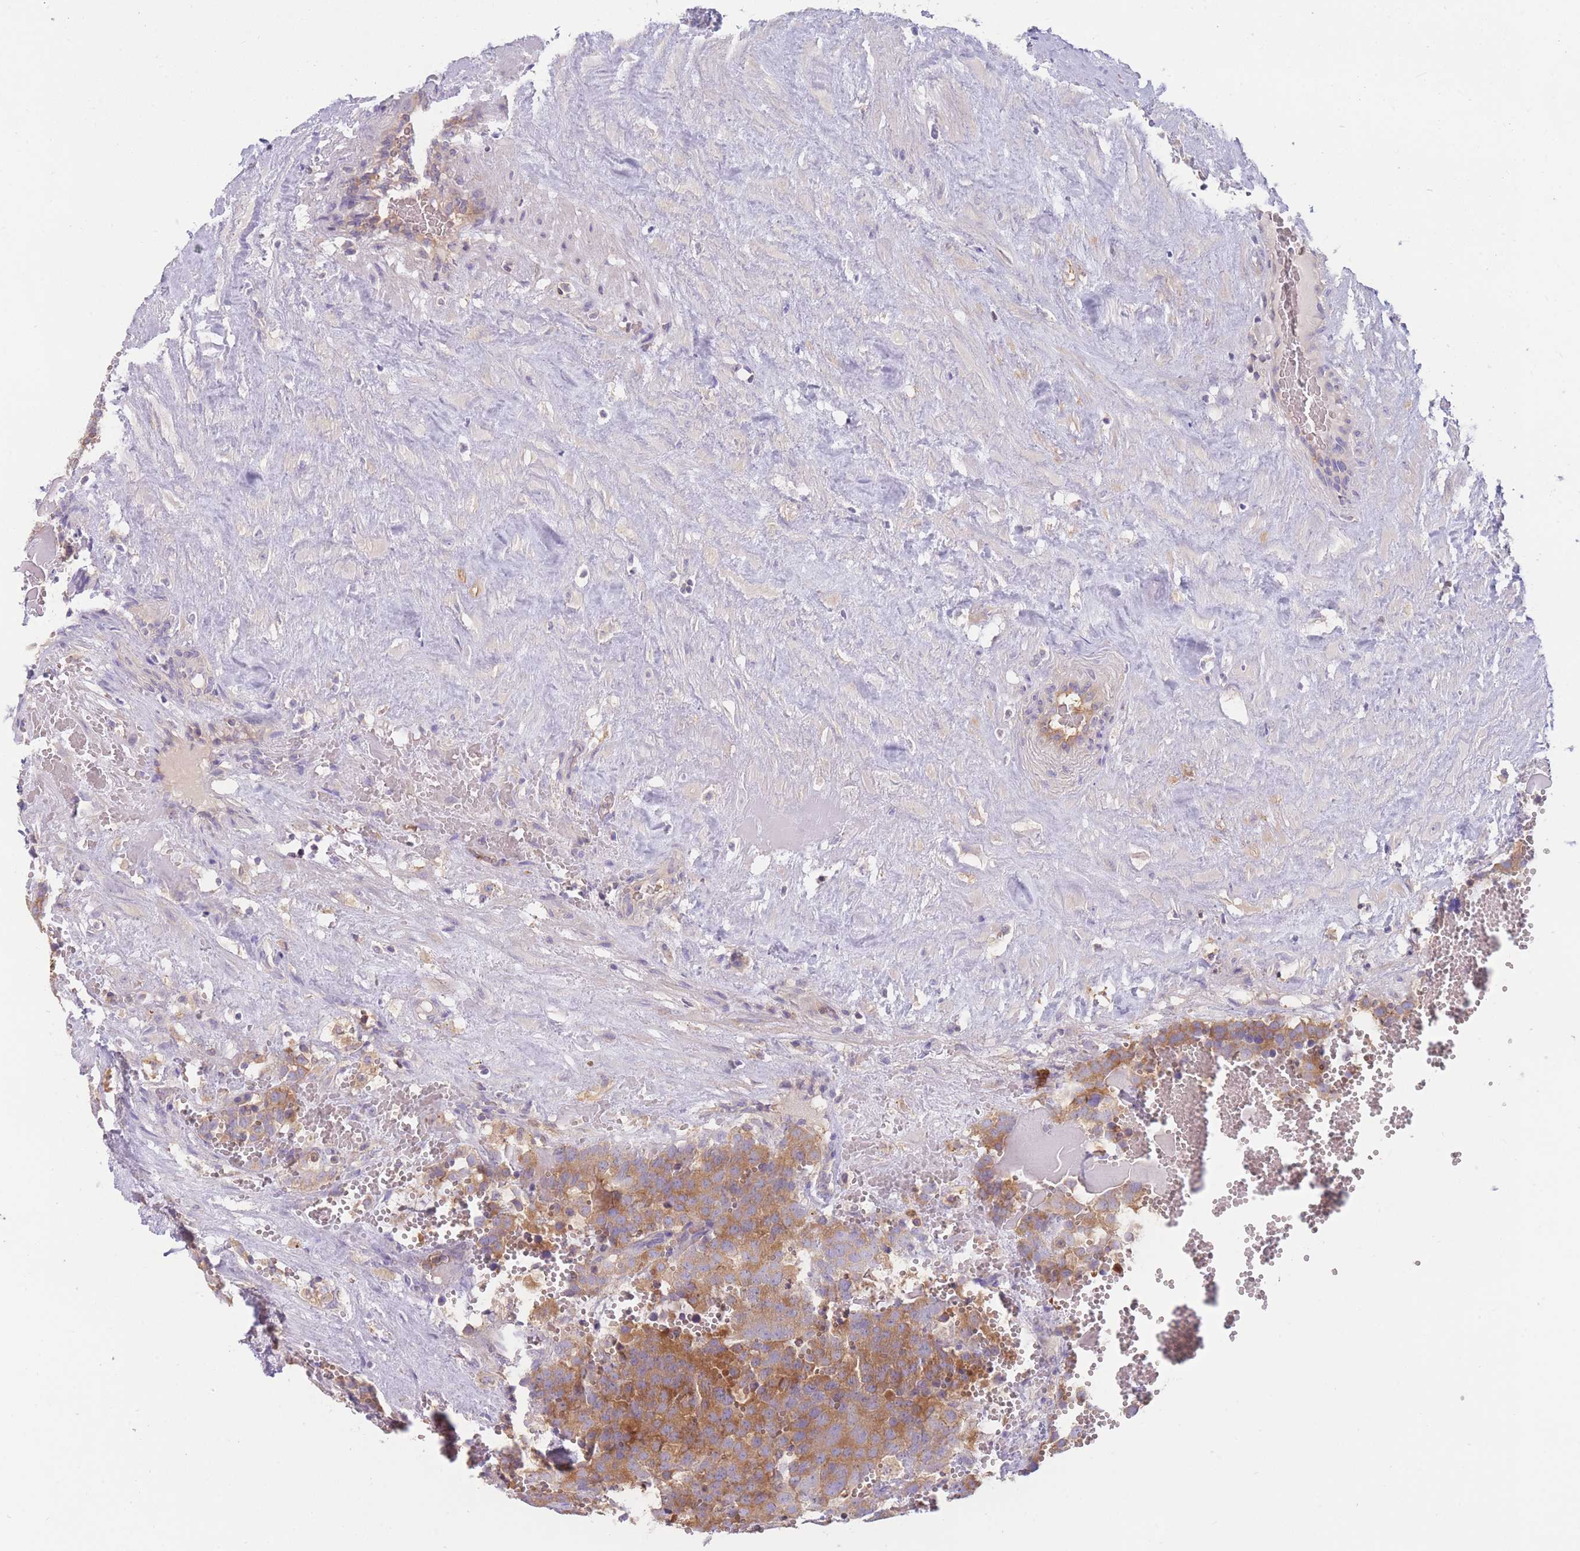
{"staining": {"intensity": "moderate", "quantity": ">75%", "location": "cytoplasmic/membranous"}, "tissue": "testis cancer", "cell_type": "Tumor cells", "image_type": "cancer", "snomed": [{"axis": "morphology", "description": "Seminoma, NOS"}, {"axis": "topography", "description": "Testis"}], "caption": "Approximately >75% of tumor cells in testis cancer reveal moderate cytoplasmic/membranous protein staining as visualized by brown immunohistochemical staining.", "gene": "ST3GAL4", "patient": {"sex": "male", "age": 71}}